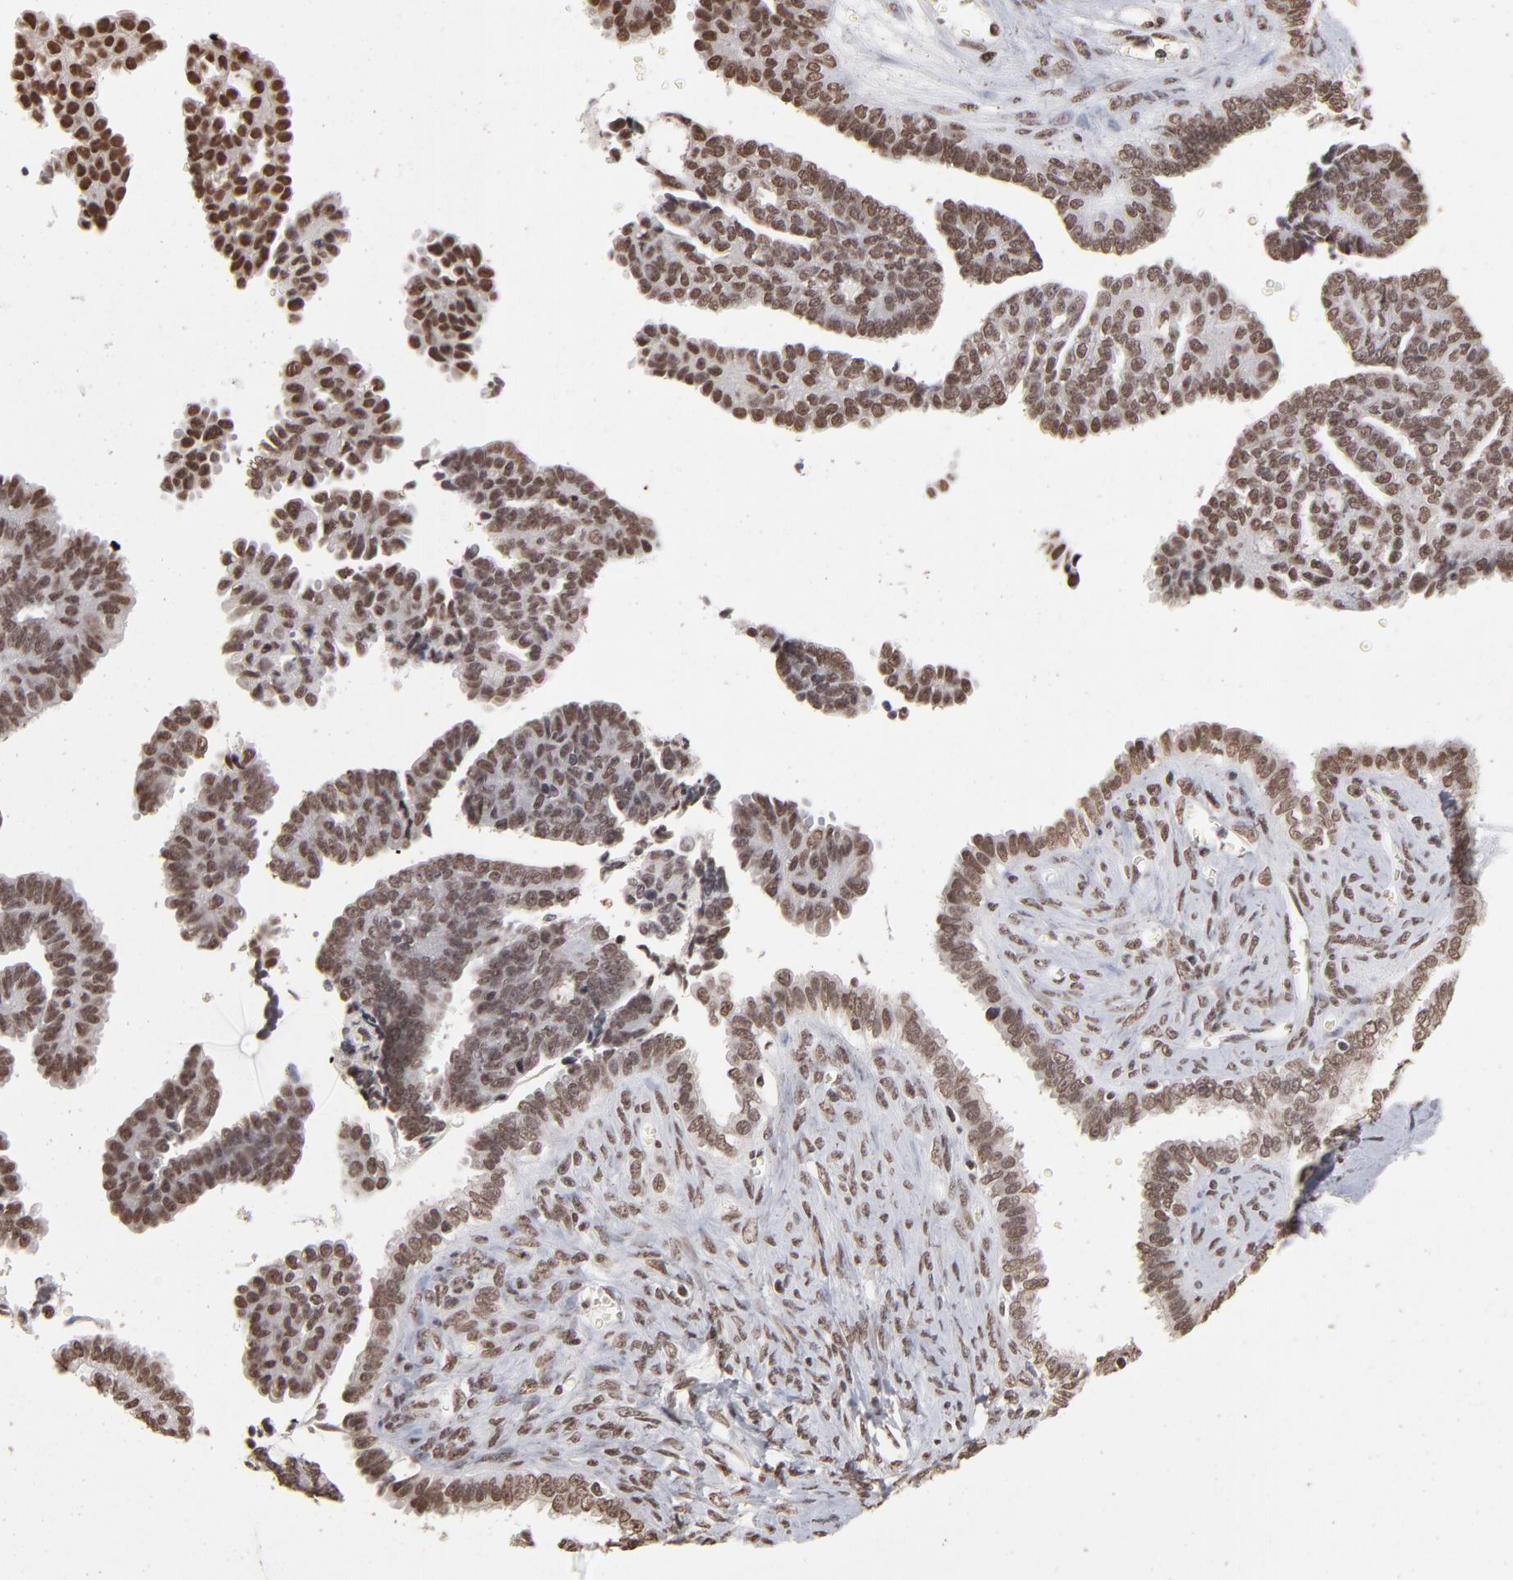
{"staining": {"intensity": "strong", "quantity": ">75%", "location": "nuclear"}, "tissue": "ovarian cancer", "cell_type": "Tumor cells", "image_type": "cancer", "snomed": [{"axis": "morphology", "description": "Cystadenocarcinoma, serous, NOS"}, {"axis": "topography", "description": "Ovary"}], "caption": "Brown immunohistochemical staining in human ovarian cancer demonstrates strong nuclear staining in about >75% of tumor cells.", "gene": "ZNF3", "patient": {"sex": "female", "age": 71}}